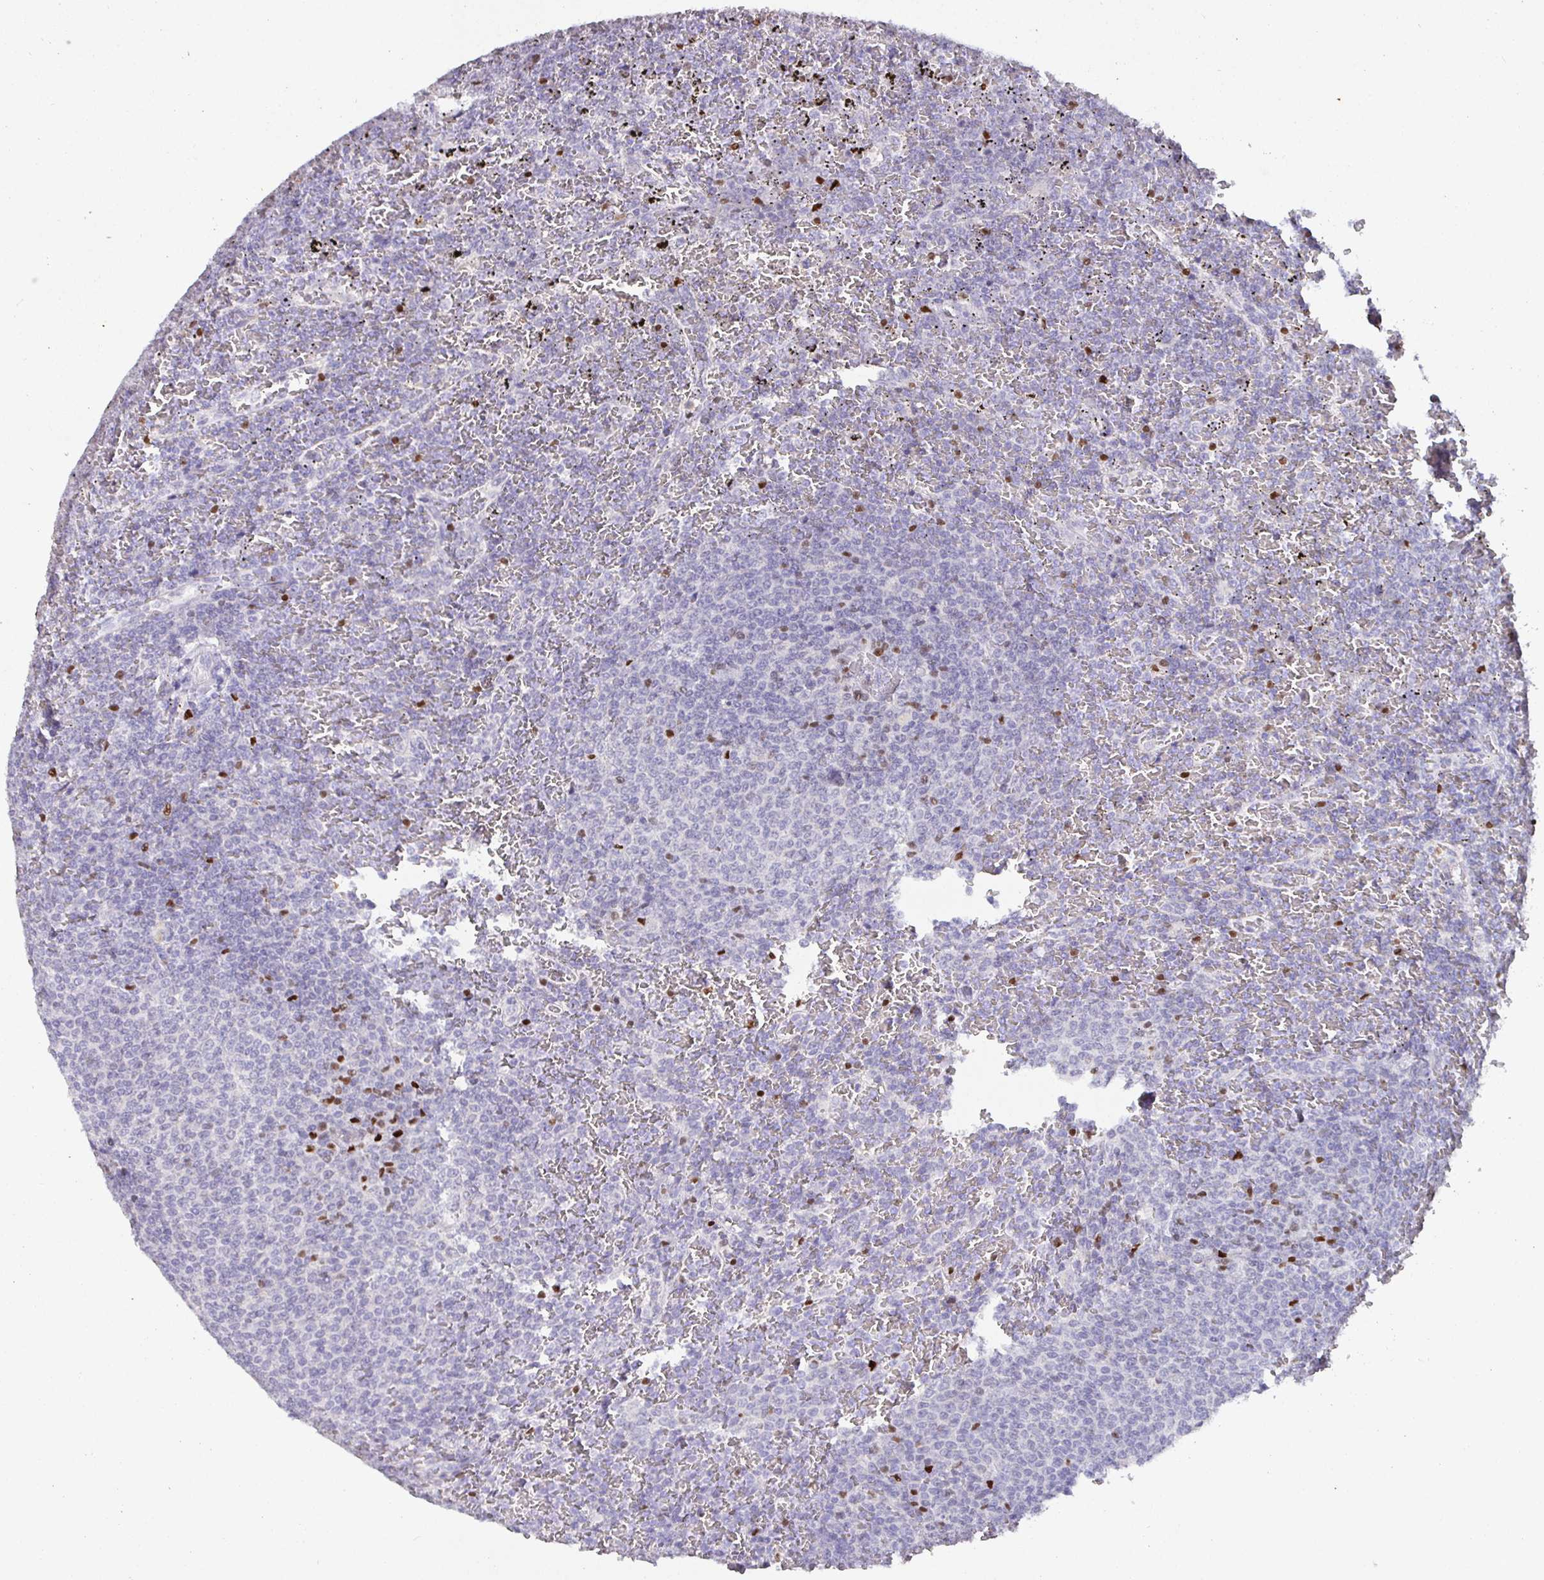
{"staining": {"intensity": "negative", "quantity": "none", "location": "none"}, "tissue": "lymphoma", "cell_type": "Tumor cells", "image_type": "cancer", "snomed": [{"axis": "morphology", "description": "Malignant lymphoma, non-Hodgkin's type, Low grade"}, {"axis": "topography", "description": "Spleen"}], "caption": "IHC image of low-grade malignant lymphoma, non-Hodgkin's type stained for a protein (brown), which shows no expression in tumor cells.", "gene": "SATB1", "patient": {"sex": "female", "age": 77}}